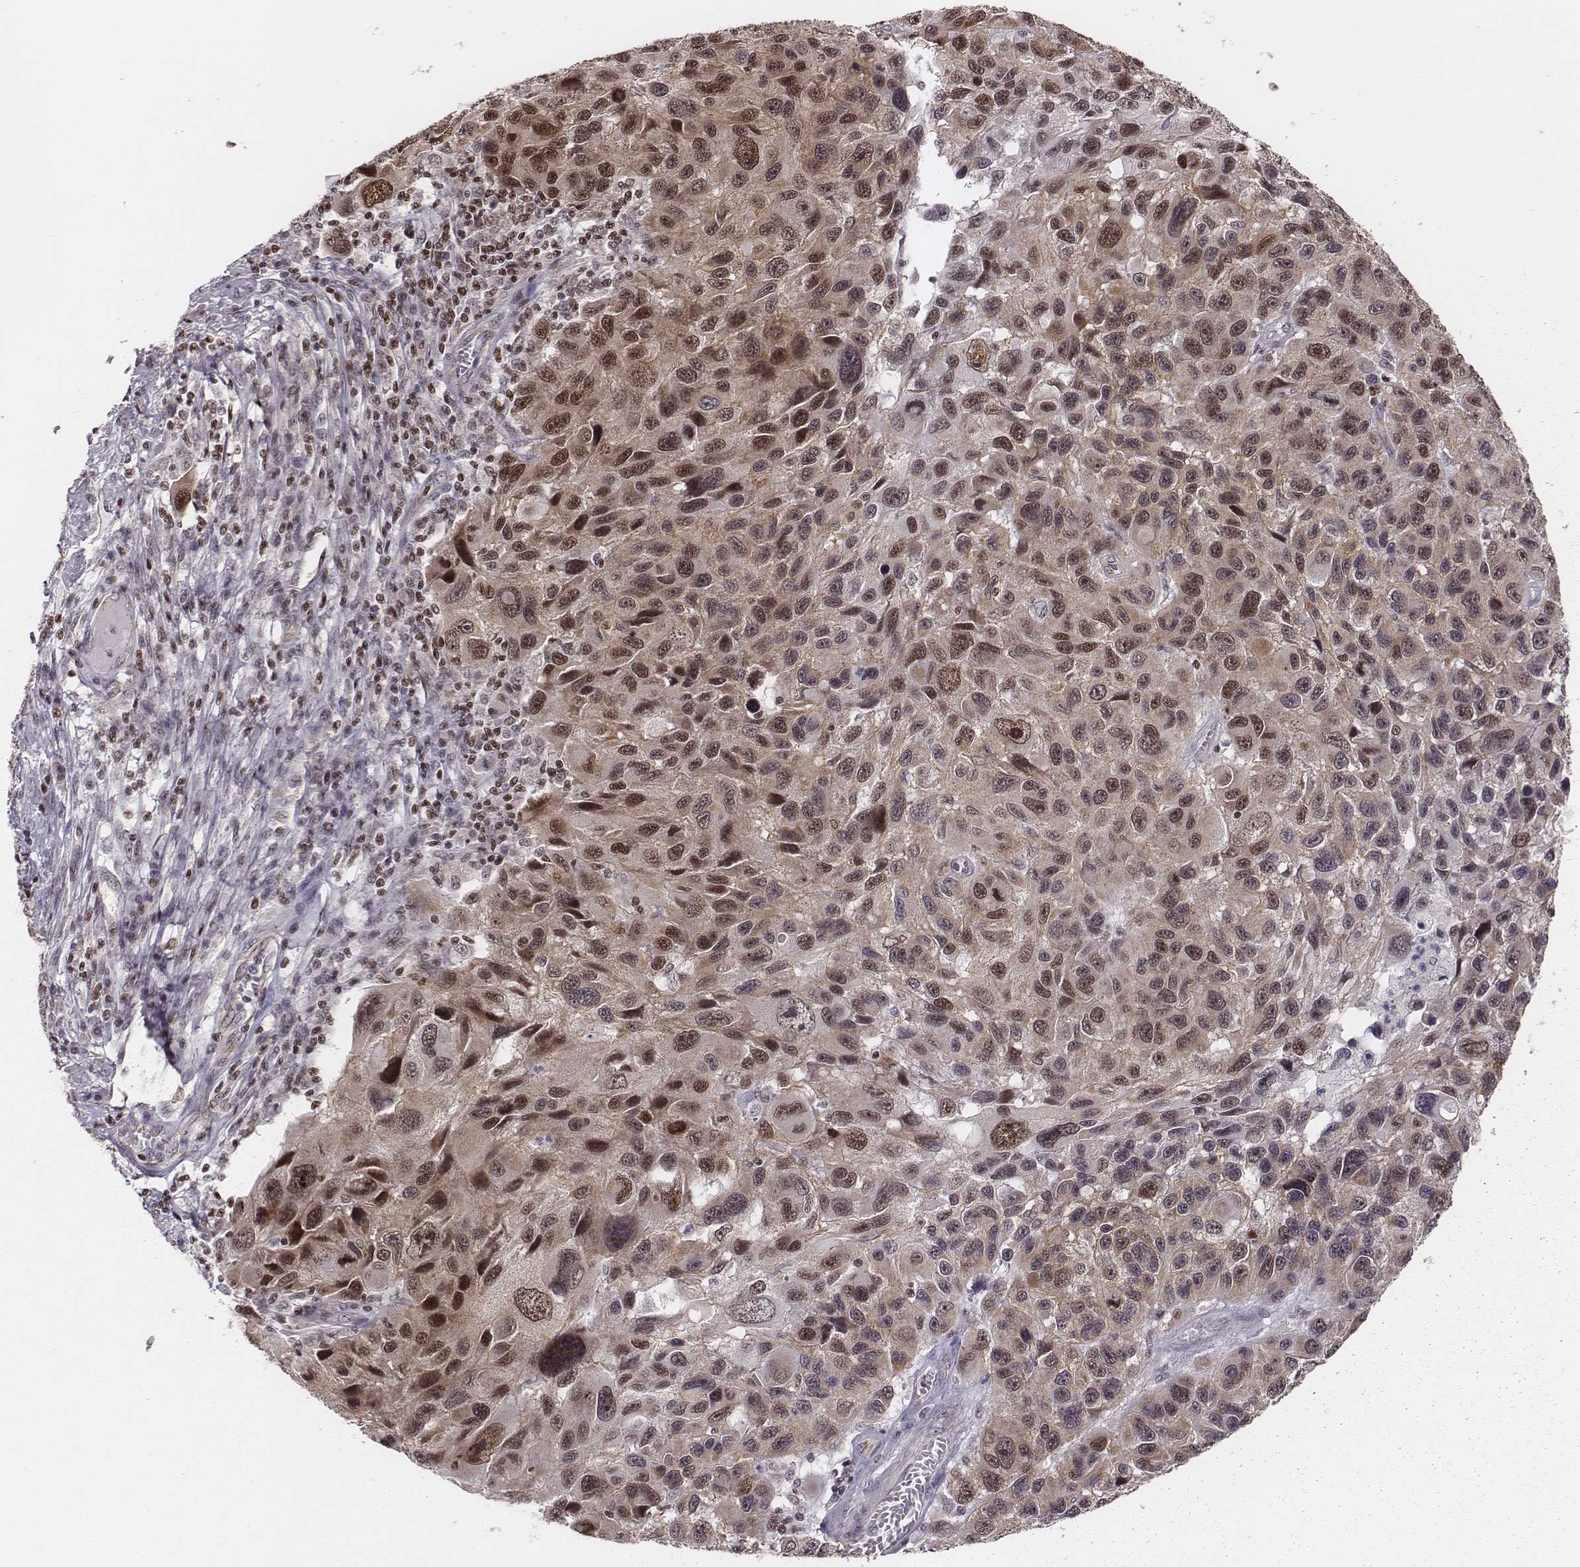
{"staining": {"intensity": "moderate", "quantity": ">75%", "location": "cytoplasmic/membranous,nuclear"}, "tissue": "melanoma", "cell_type": "Tumor cells", "image_type": "cancer", "snomed": [{"axis": "morphology", "description": "Malignant melanoma, NOS"}, {"axis": "topography", "description": "Skin"}], "caption": "Immunohistochemical staining of human malignant melanoma demonstrates moderate cytoplasmic/membranous and nuclear protein positivity in approximately >75% of tumor cells.", "gene": "WDR59", "patient": {"sex": "male", "age": 53}}